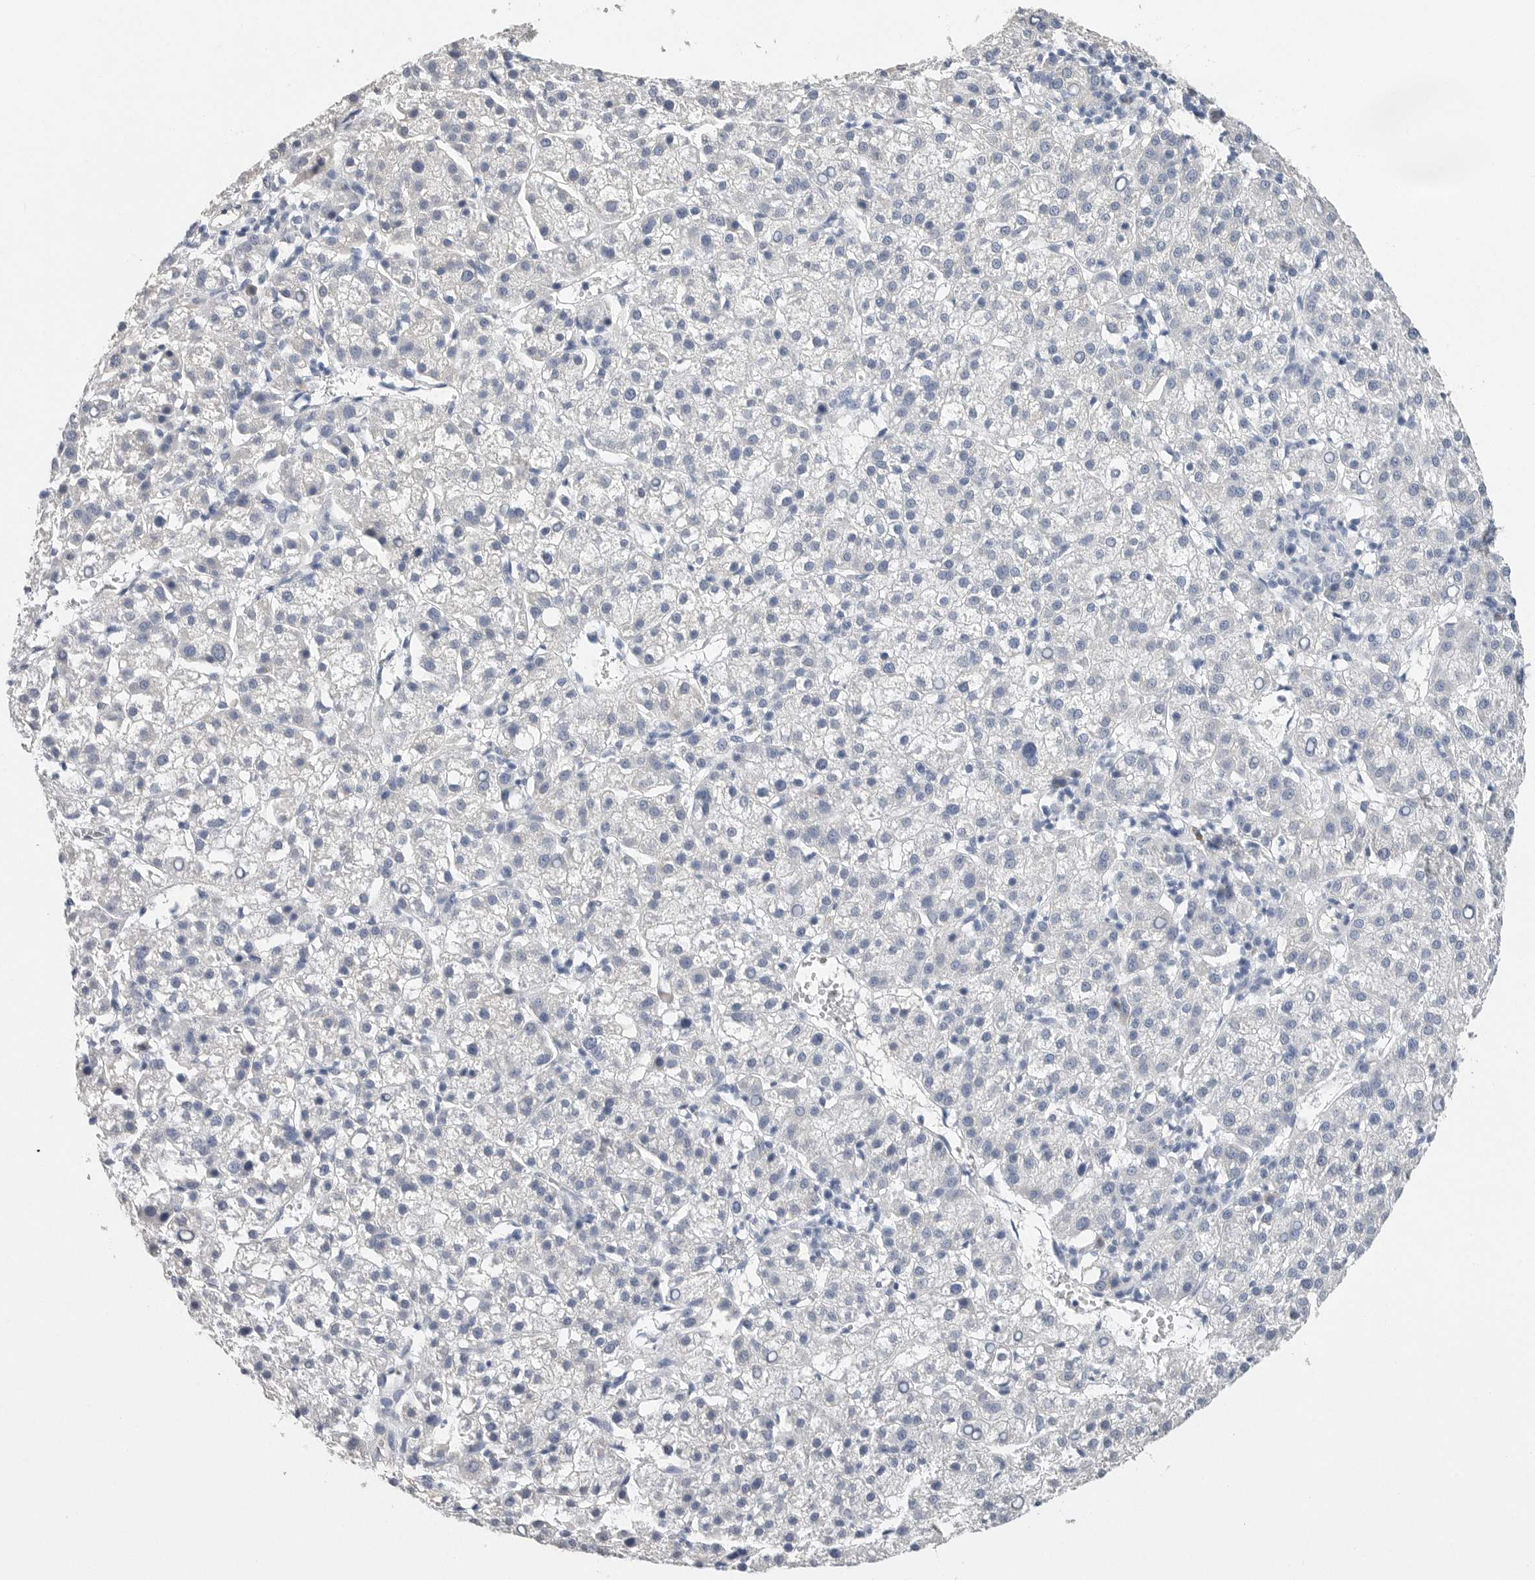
{"staining": {"intensity": "negative", "quantity": "none", "location": "none"}, "tissue": "liver cancer", "cell_type": "Tumor cells", "image_type": "cancer", "snomed": [{"axis": "morphology", "description": "Carcinoma, Hepatocellular, NOS"}, {"axis": "topography", "description": "Liver"}], "caption": "Tumor cells show no significant expression in hepatocellular carcinoma (liver).", "gene": "FABP6", "patient": {"sex": "female", "age": 58}}